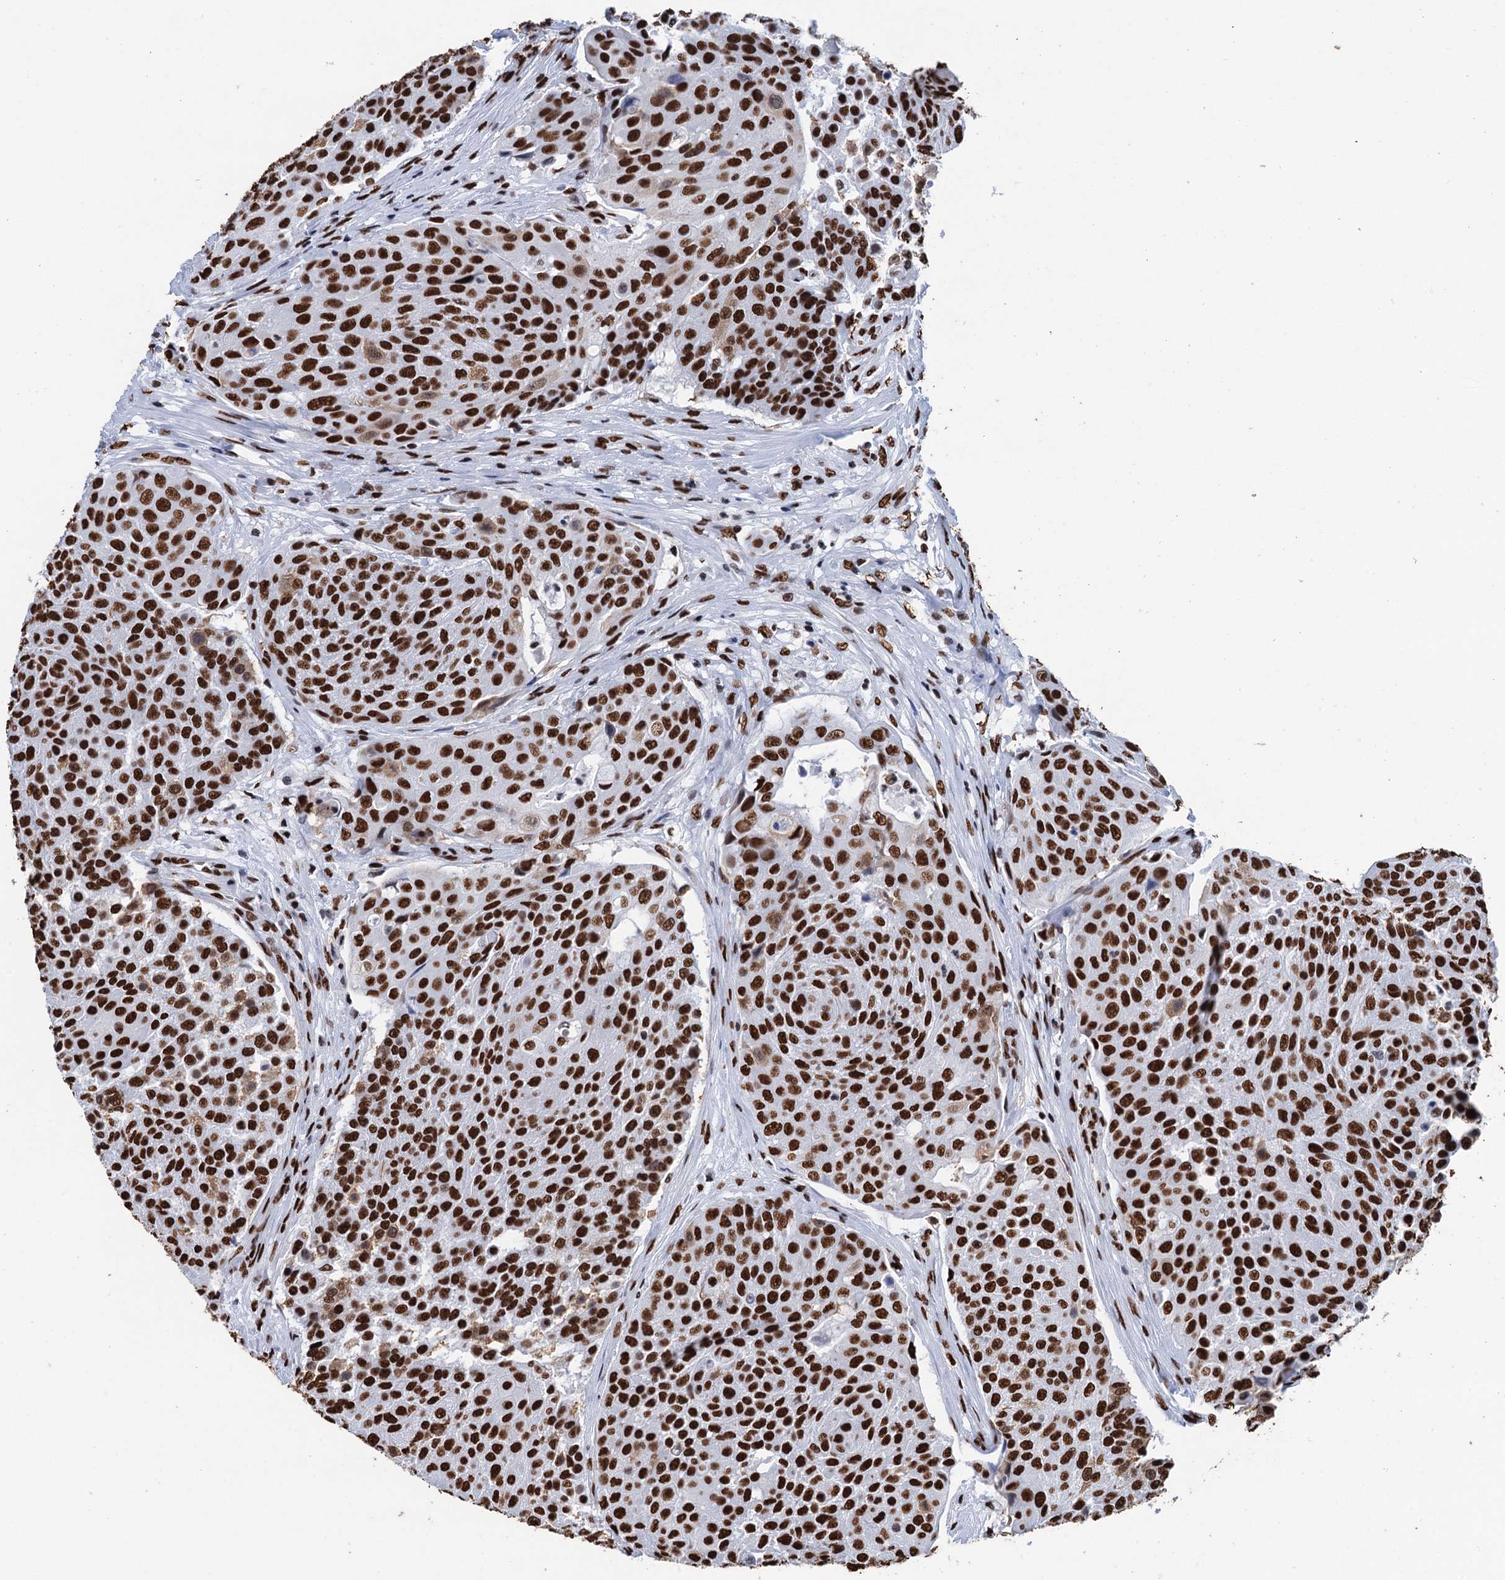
{"staining": {"intensity": "strong", "quantity": ">75%", "location": "nuclear"}, "tissue": "urothelial cancer", "cell_type": "Tumor cells", "image_type": "cancer", "snomed": [{"axis": "morphology", "description": "Urothelial carcinoma, High grade"}, {"axis": "topography", "description": "Urinary bladder"}], "caption": "This micrograph exhibits IHC staining of urothelial cancer, with high strong nuclear staining in approximately >75% of tumor cells.", "gene": "UBA2", "patient": {"sex": "female", "age": 63}}